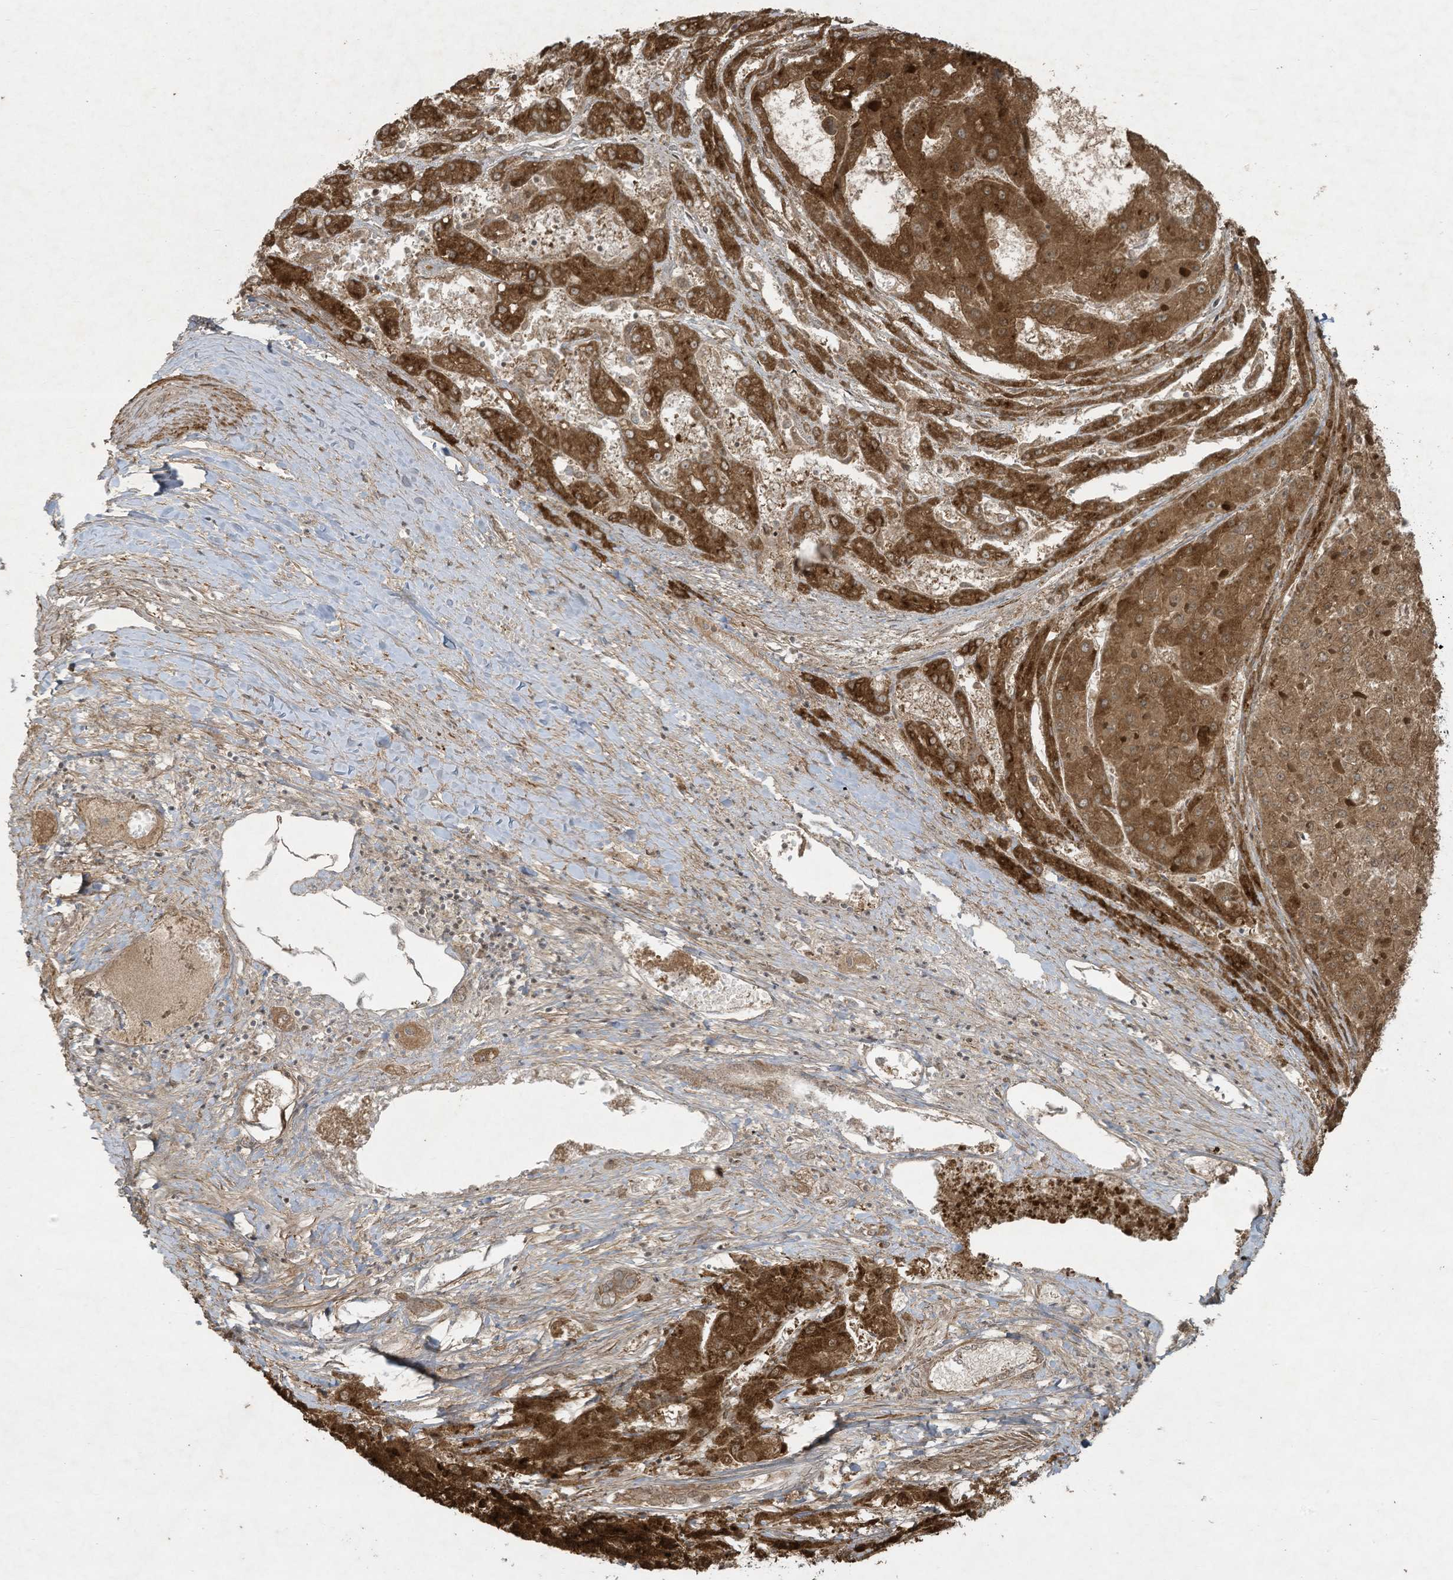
{"staining": {"intensity": "moderate", "quantity": ">75%", "location": "cytoplasmic/membranous"}, "tissue": "liver cancer", "cell_type": "Tumor cells", "image_type": "cancer", "snomed": [{"axis": "morphology", "description": "Carcinoma, Hepatocellular, NOS"}, {"axis": "topography", "description": "Liver"}], "caption": "This is an image of immunohistochemistry staining of liver cancer (hepatocellular carcinoma), which shows moderate positivity in the cytoplasmic/membranous of tumor cells.", "gene": "ZNF263", "patient": {"sex": "female", "age": 73}}